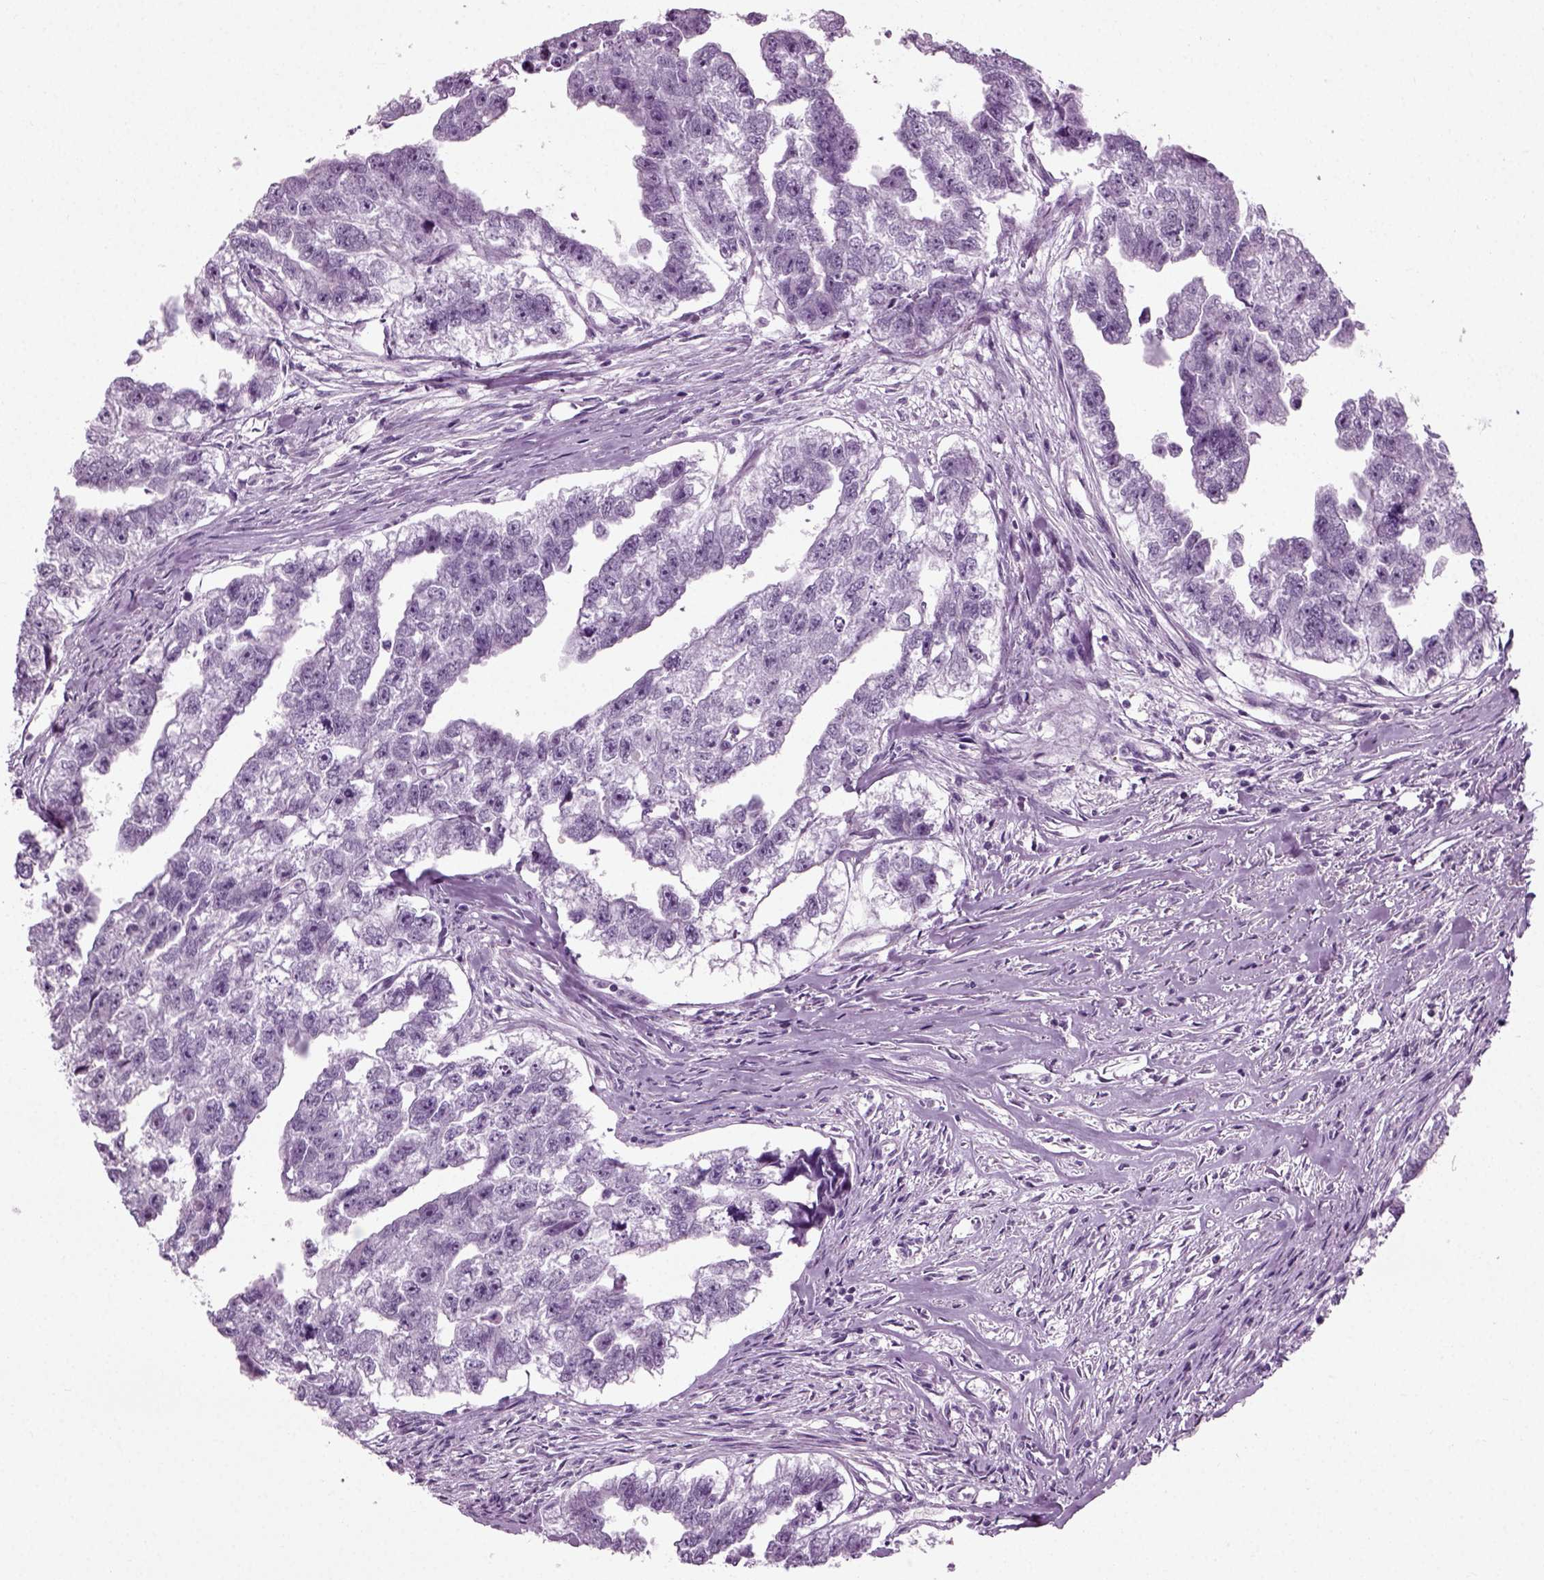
{"staining": {"intensity": "negative", "quantity": "none", "location": "none"}, "tissue": "testis cancer", "cell_type": "Tumor cells", "image_type": "cancer", "snomed": [{"axis": "morphology", "description": "Carcinoma, Embryonal, NOS"}, {"axis": "morphology", "description": "Teratoma, malignant, NOS"}, {"axis": "topography", "description": "Testis"}], "caption": "Tumor cells are negative for protein expression in human testis cancer.", "gene": "ZC2HC1C", "patient": {"sex": "male", "age": 44}}